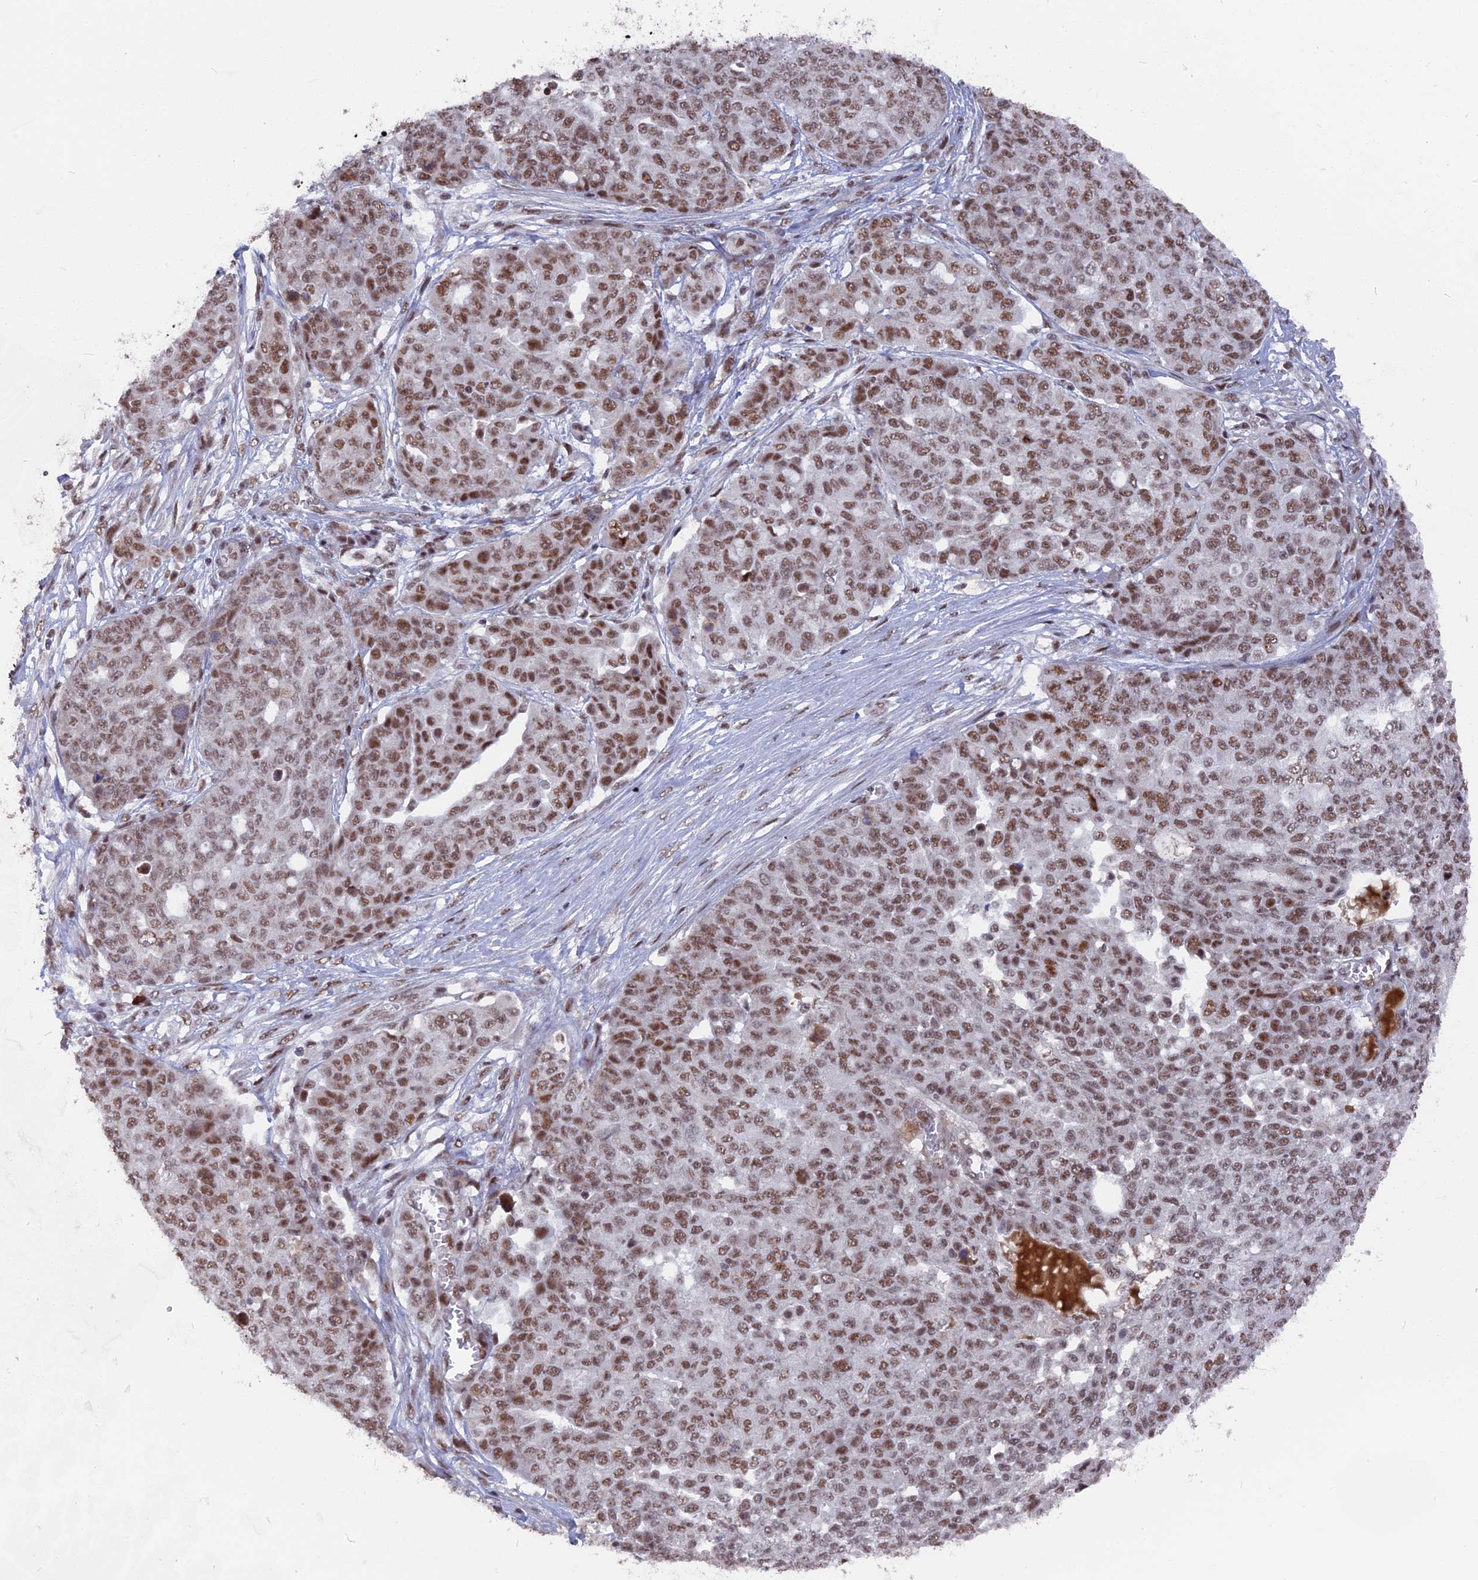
{"staining": {"intensity": "moderate", "quantity": ">75%", "location": "nuclear"}, "tissue": "ovarian cancer", "cell_type": "Tumor cells", "image_type": "cancer", "snomed": [{"axis": "morphology", "description": "Cystadenocarcinoma, serous, NOS"}, {"axis": "topography", "description": "Soft tissue"}, {"axis": "topography", "description": "Ovary"}], "caption": "Human ovarian cancer stained for a protein (brown) demonstrates moderate nuclear positive staining in approximately >75% of tumor cells.", "gene": "SF3A2", "patient": {"sex": "female", "age": 57}}